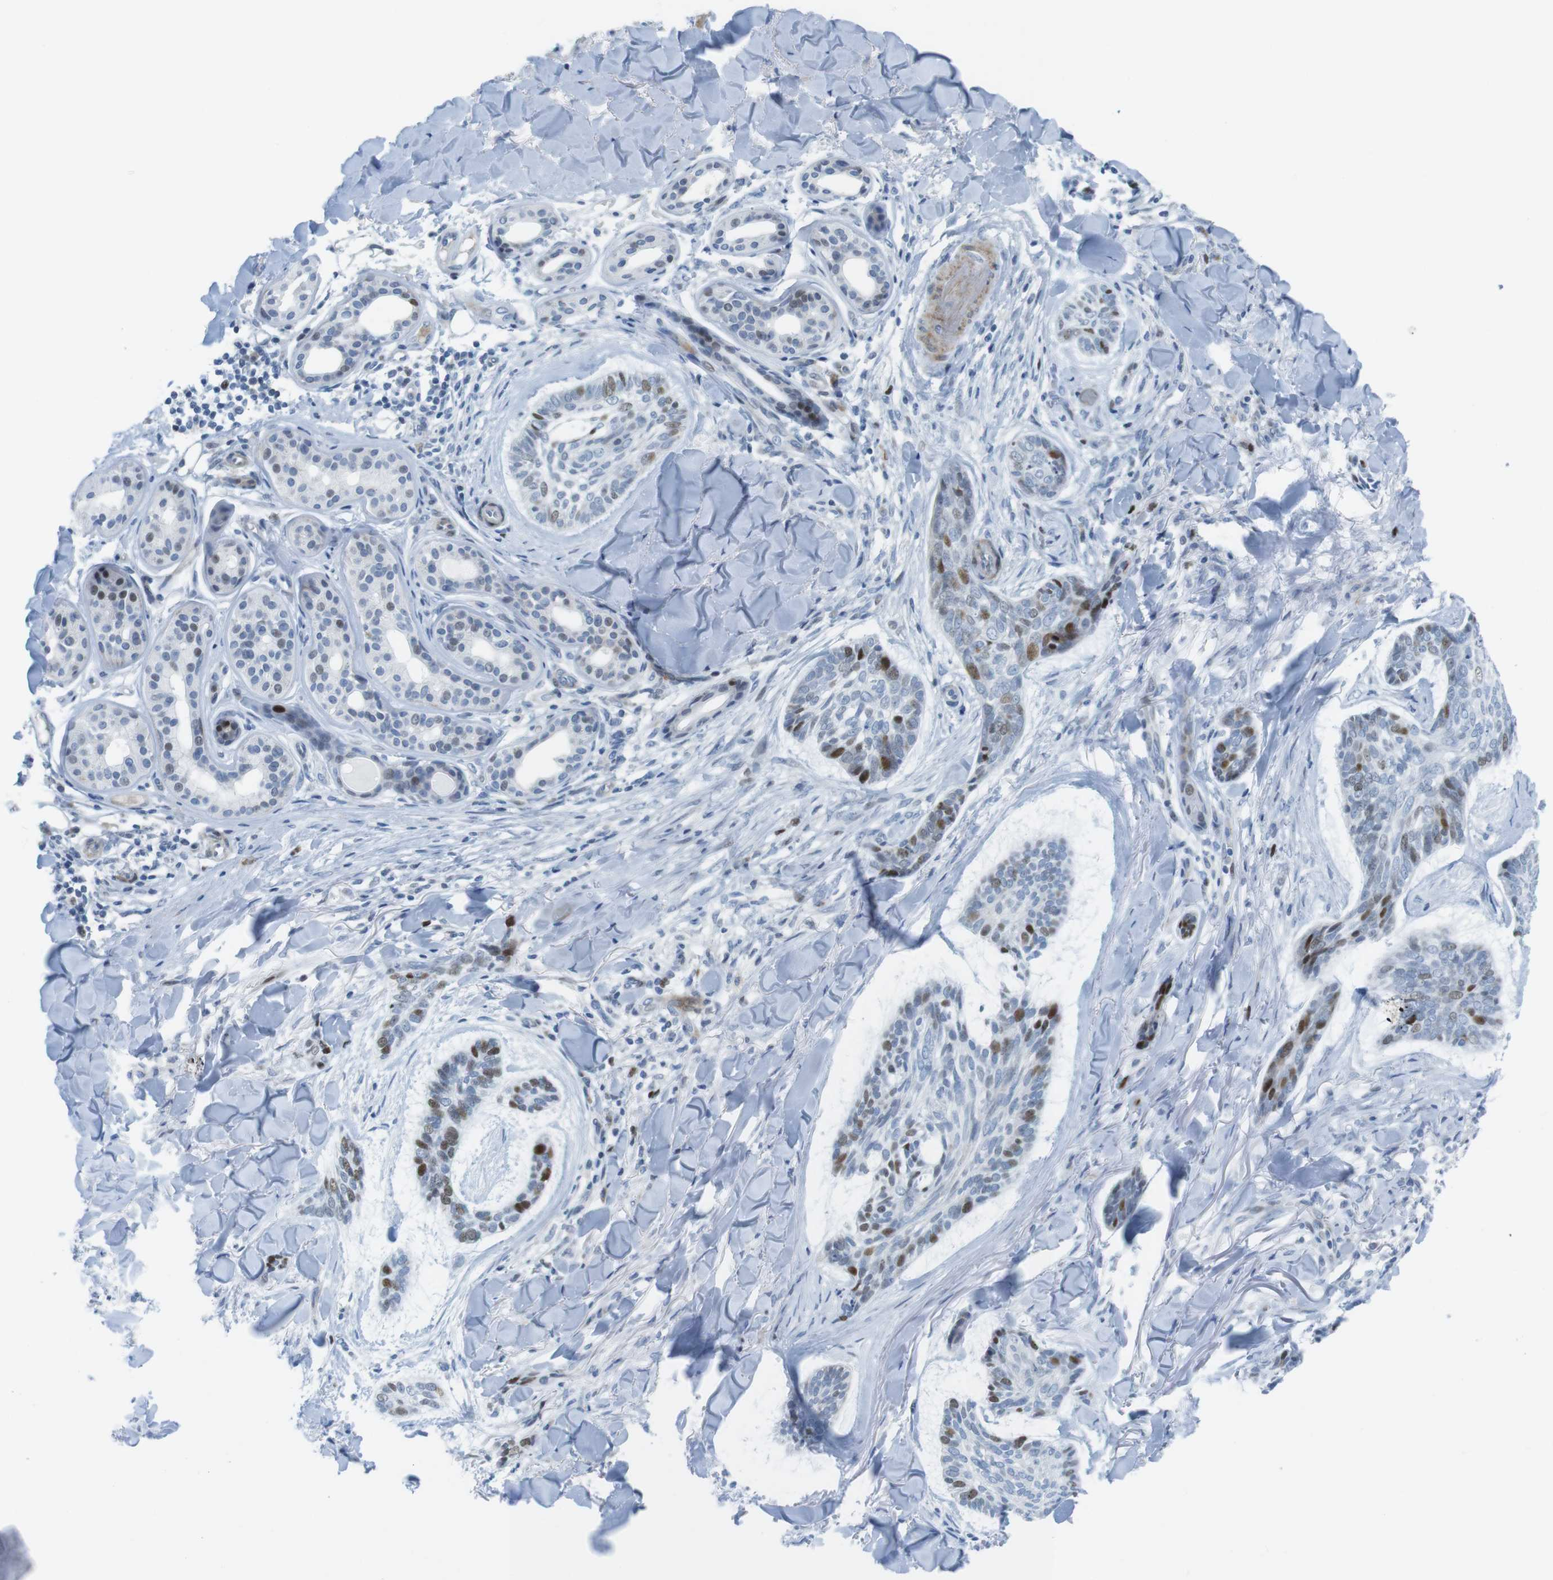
{"staining": {"intensity": "moderate", "quantity": "<25%", "location": "nuclear"}, "tissue": "skin cancer", "cell_type": "Tumor cells", "image_type": "cancer", "snomed": [{"axis": "morphology", "description": "Basal cell carcinoma"}, {"axis": "topography", "description": "Skin"}], "caption": "A low amount of moderate nuclear expression is identified in approximately <25% of tumor cells in basal cell carcinoma (skin) tissue.", "gene": "CHAF1A", "patient": {"sex": "male", "age": 43}}